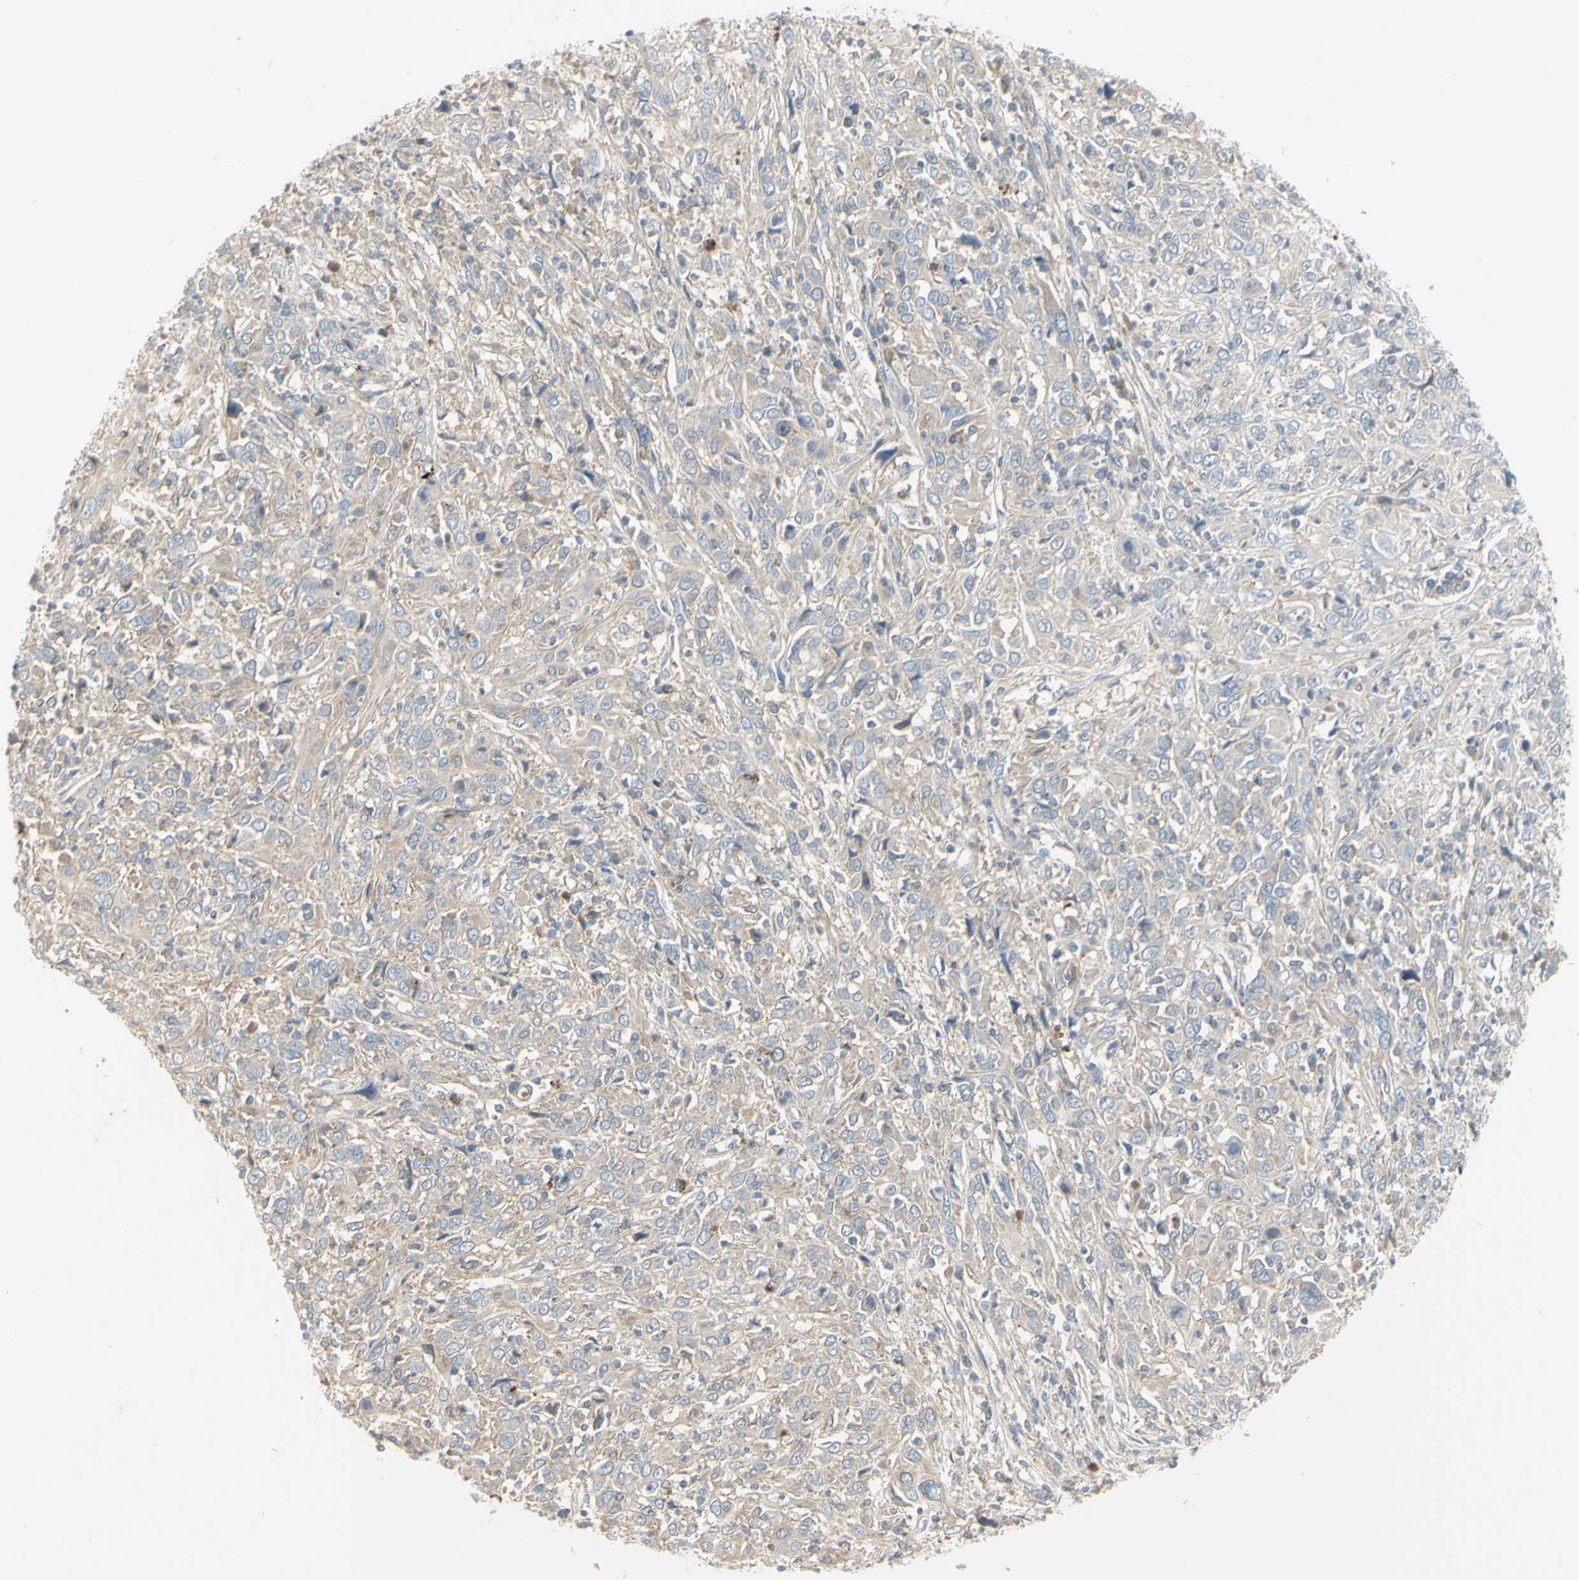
{"staining": {"intensity": "moderate", "quantity": "25%-75%", "location": "cytoplasmic/membranous"}, "tissue": "cervical cancer", "cell_type": "Tumor cells", "image_type": "cancer", "snomed": [{"axis": "morphology", "description": "Squamous cell carcinoma, NOS"}, {"axis": "topography", "description": "Cervix"}], "caption": "Cervical squamous cell carcinoma stained with DAB (3,3'-diaminobenzidine) immunohistochemistry (IHC) exhibits medium levels of moderate cytoplasmic/membranous expression in about 25%-75% of tumor cells.", "gene": "CCNB2", "patient": {"sex": "female", "age": 46}}